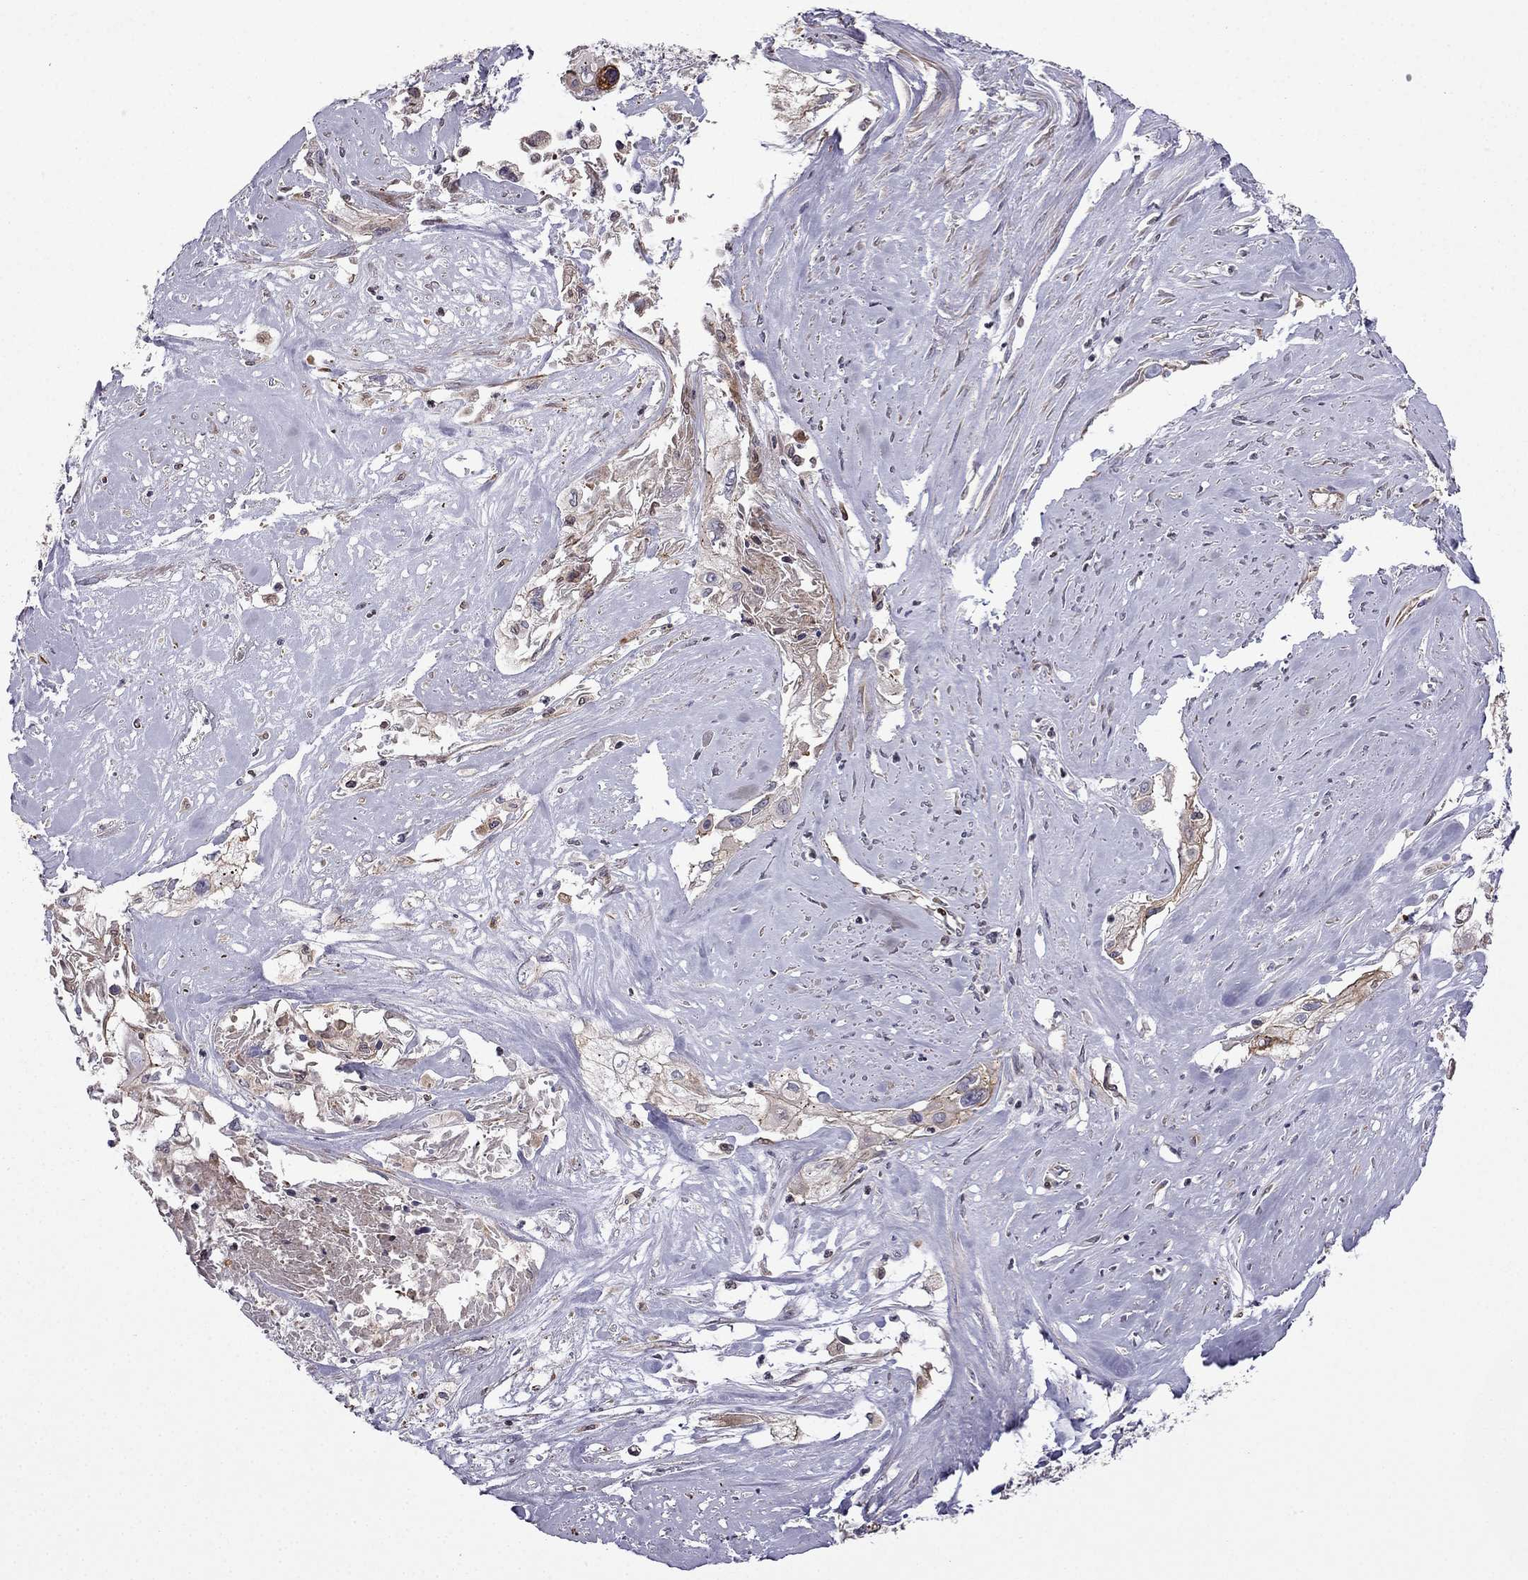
{"staining": {"intensity": "weak", "quantity": ">75%", "location": "cytoplasmic/membranous"}, "tissue": "cervical cancer", "cell_type": "Tumor cells", "image_type": "cancer", "snomed": [{"axis": "morphology", "description": "Squamous cell carcinoma, NOS"}, {"axis": "topography", "description": "Cervix"}], "caption": "Immunohistochemical staining of cervical cancer (squamous cell carcinoma) exhibits low levels of weak cytoplasmic/membranous staining in approximately >75% of tumor cells.", "gene": "CDC42BPA", "patient": {"sex": "female", "age": 49}}